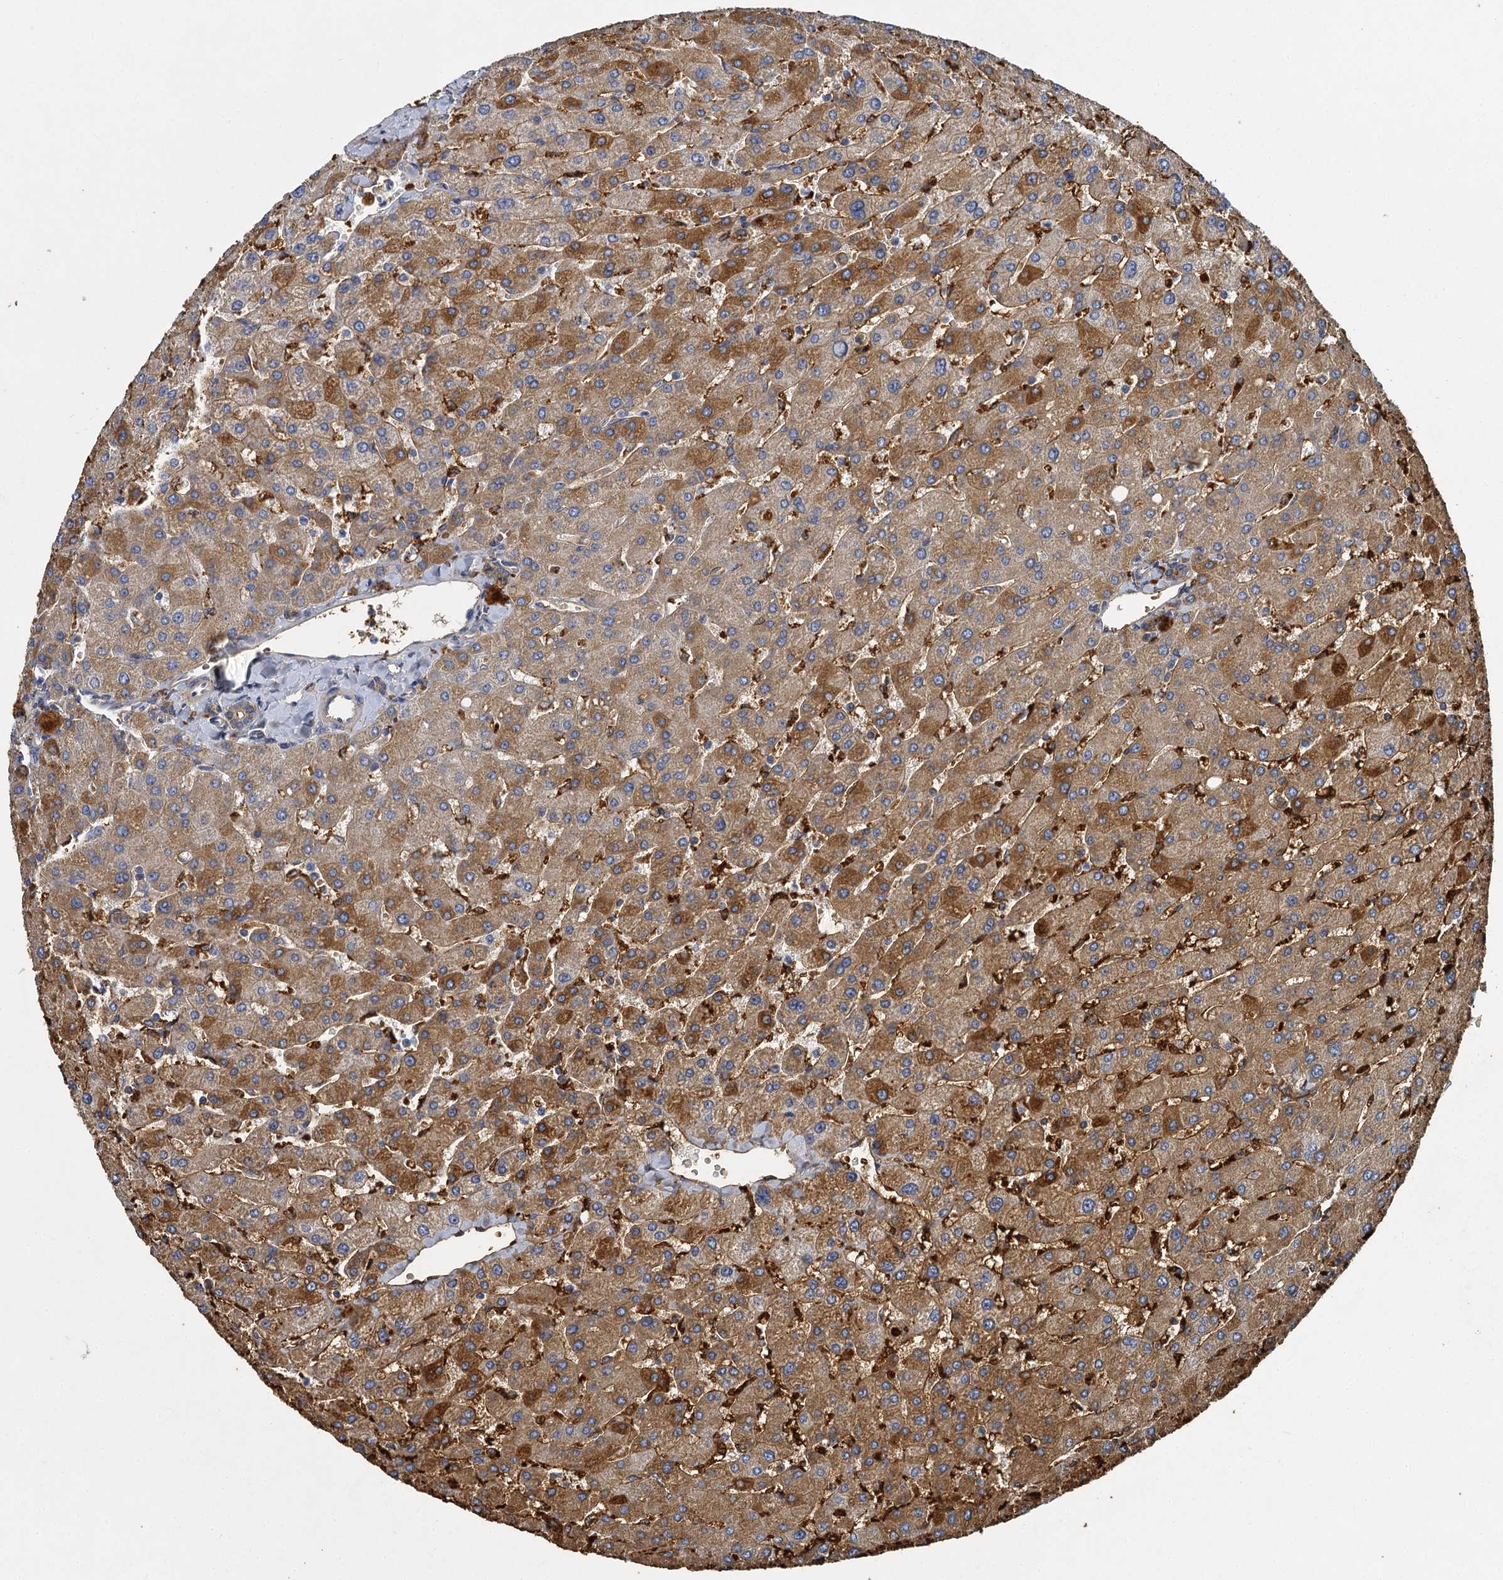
{"staining": {"intensity": "moderate", "quantity": ">75%", "location": "cytoplasmic/membranous"}, "tissue": "liver", "cell_type": "Cholangiocytes", "image_type": "normal", "snomed": [{"axis": "morphology", "description": "Normal tissue, NOS"}, {"axis": "topography", "description": "Liver"}], "caption": "Moderate cytoplasmic/membranous protein expression is identified in approximately >75% of cholangiocytes in liver. The protein is shown in brown color, while the nuclei are stained blue.", "gene": "BCS1L", "patient": {"sex": "male", "age": 55}}